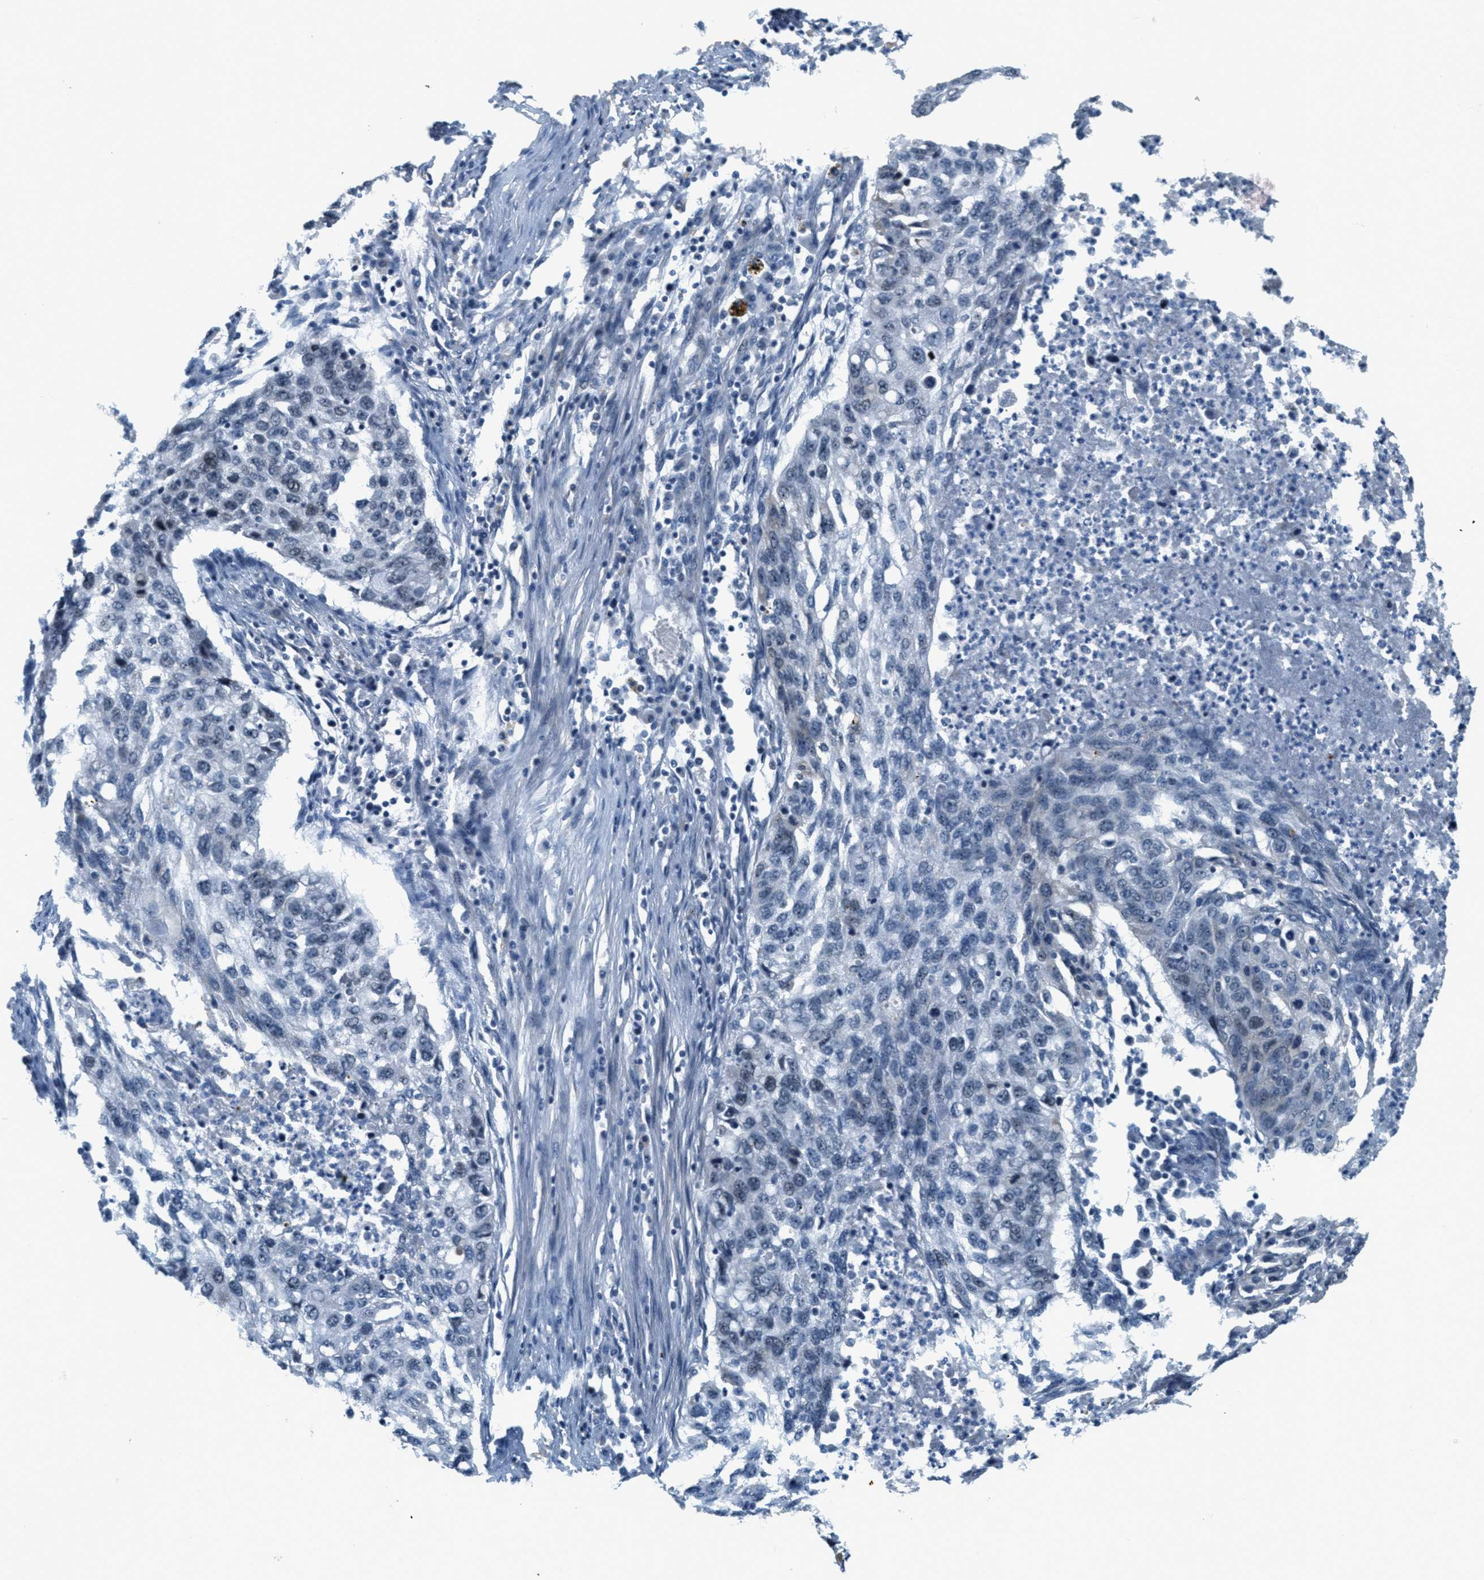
{"staining": {"intensity": "weak", "quantity": "<25%", "location": "nuclear"}, "tissue": "lung cancer", "cell_type": "Tumor cells", "image_type": "cancer", "snomed": [{"axis": "morphology", "description": "Squamous cell carcinoma, NOS"}, {"axis": "topography", "description": "Lung"}], "caption": "Immunohistochemistry image of neoplastic tissue: lung cancer (squamous cell carcinoma) stained with DAB (3,3'-diaminobenzidine) demonstrates no significant protein expression in tumor cells.", "gene": "DDX47", "patient": {"sex": "female", "age": 63}}